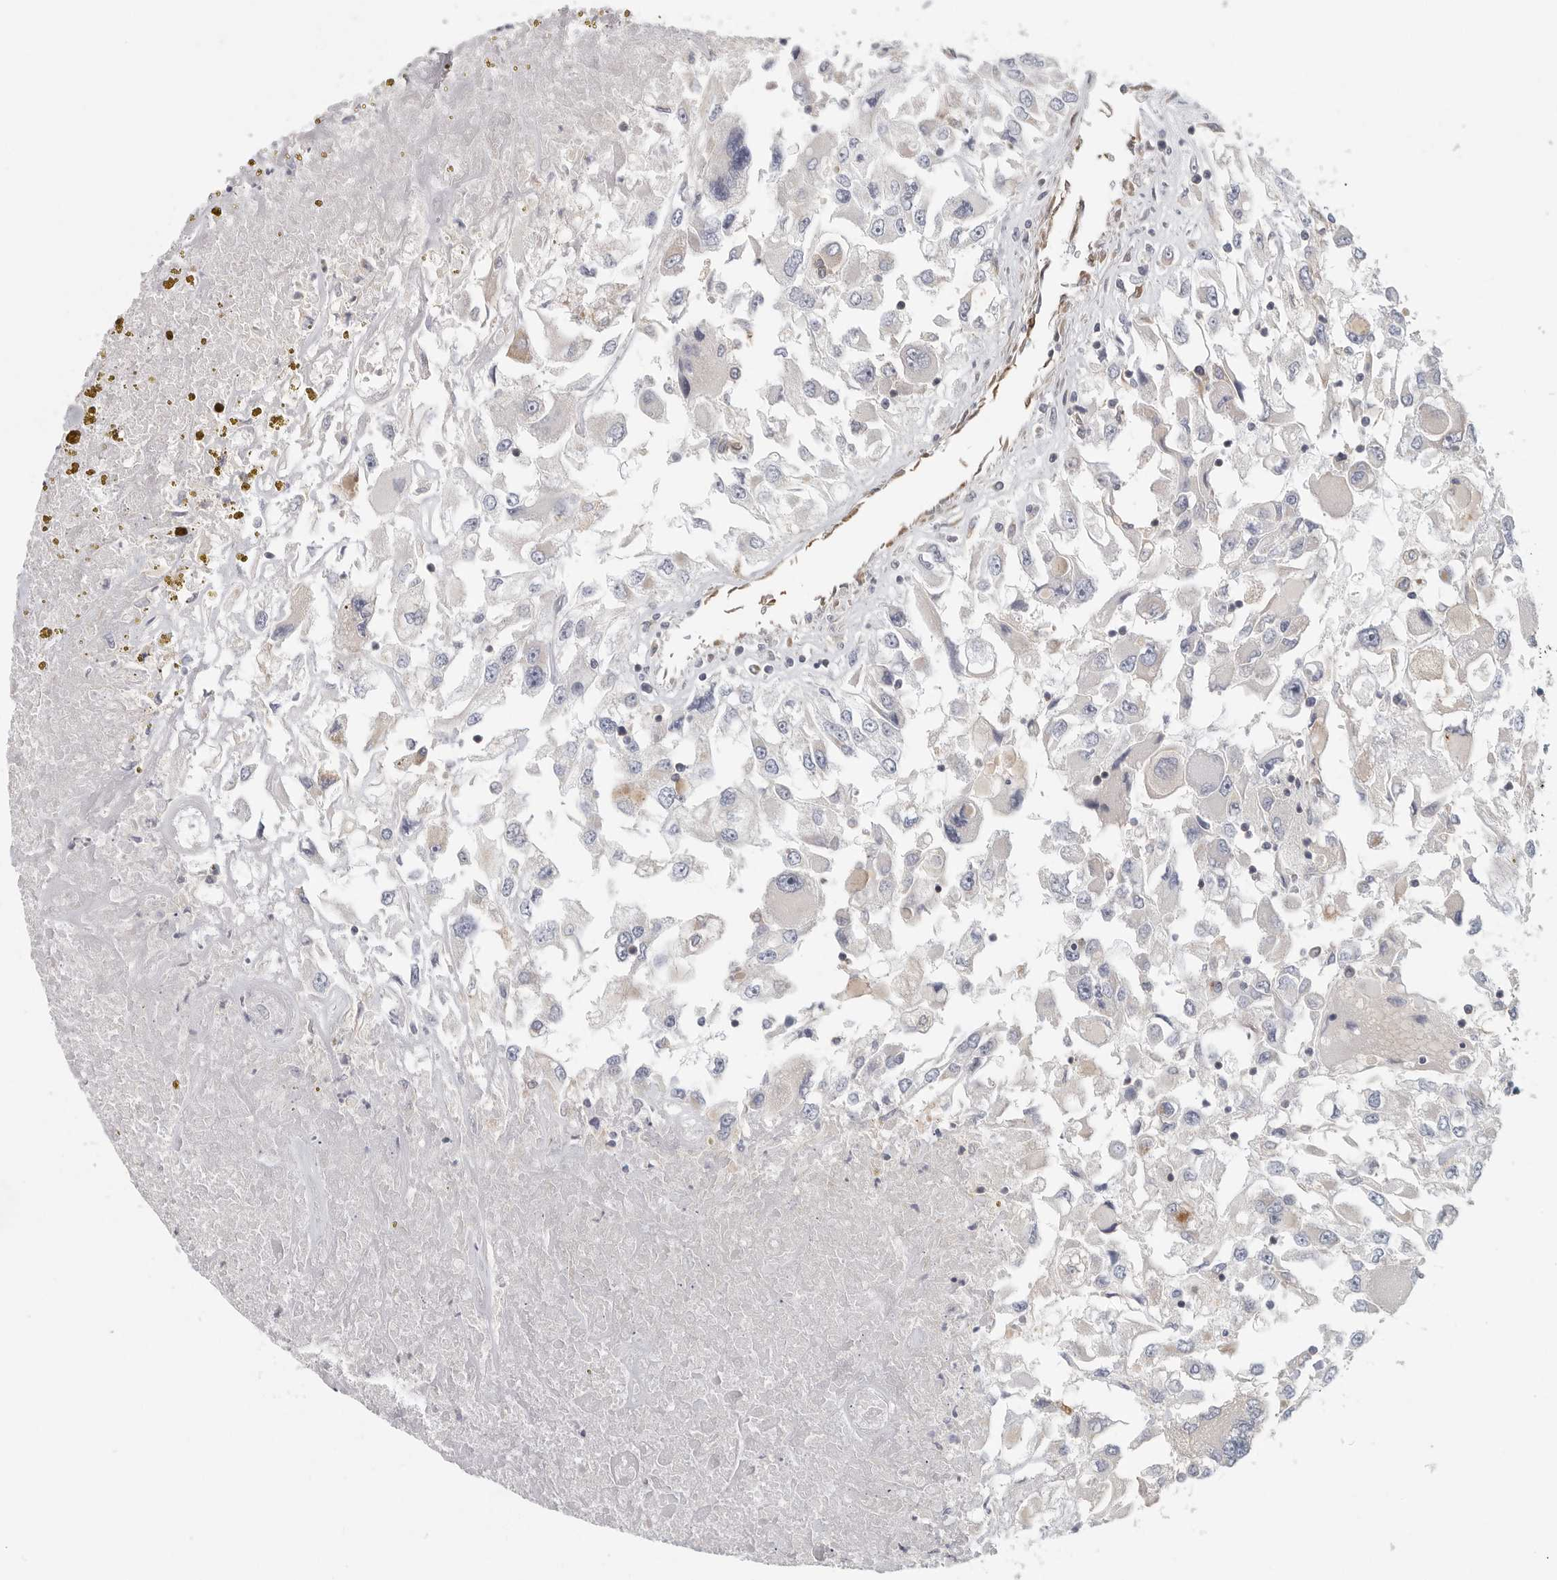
{"staining": {"intensity": "negative", "quantity": "none", "location": "none"}, "tissue": "renal cancer", "cell_type": "Tumor cells", "image_type": "cancer", "snomed": [{"axis": "morphology", "description": "Adenocarcinoma, NOS"}, {"axis": "topography", "description": "Kidney"}], "caption": "Renal adenocarcinoma was stained to show a protein in brown. There is no significant staining in tumor cells. (DAB (3,3'-diaminobenzidine) immunohistochemistry with hematoxylin counter stain).", "gene": "BCAP29", "patient": {"sex": "female", "age": 52}}